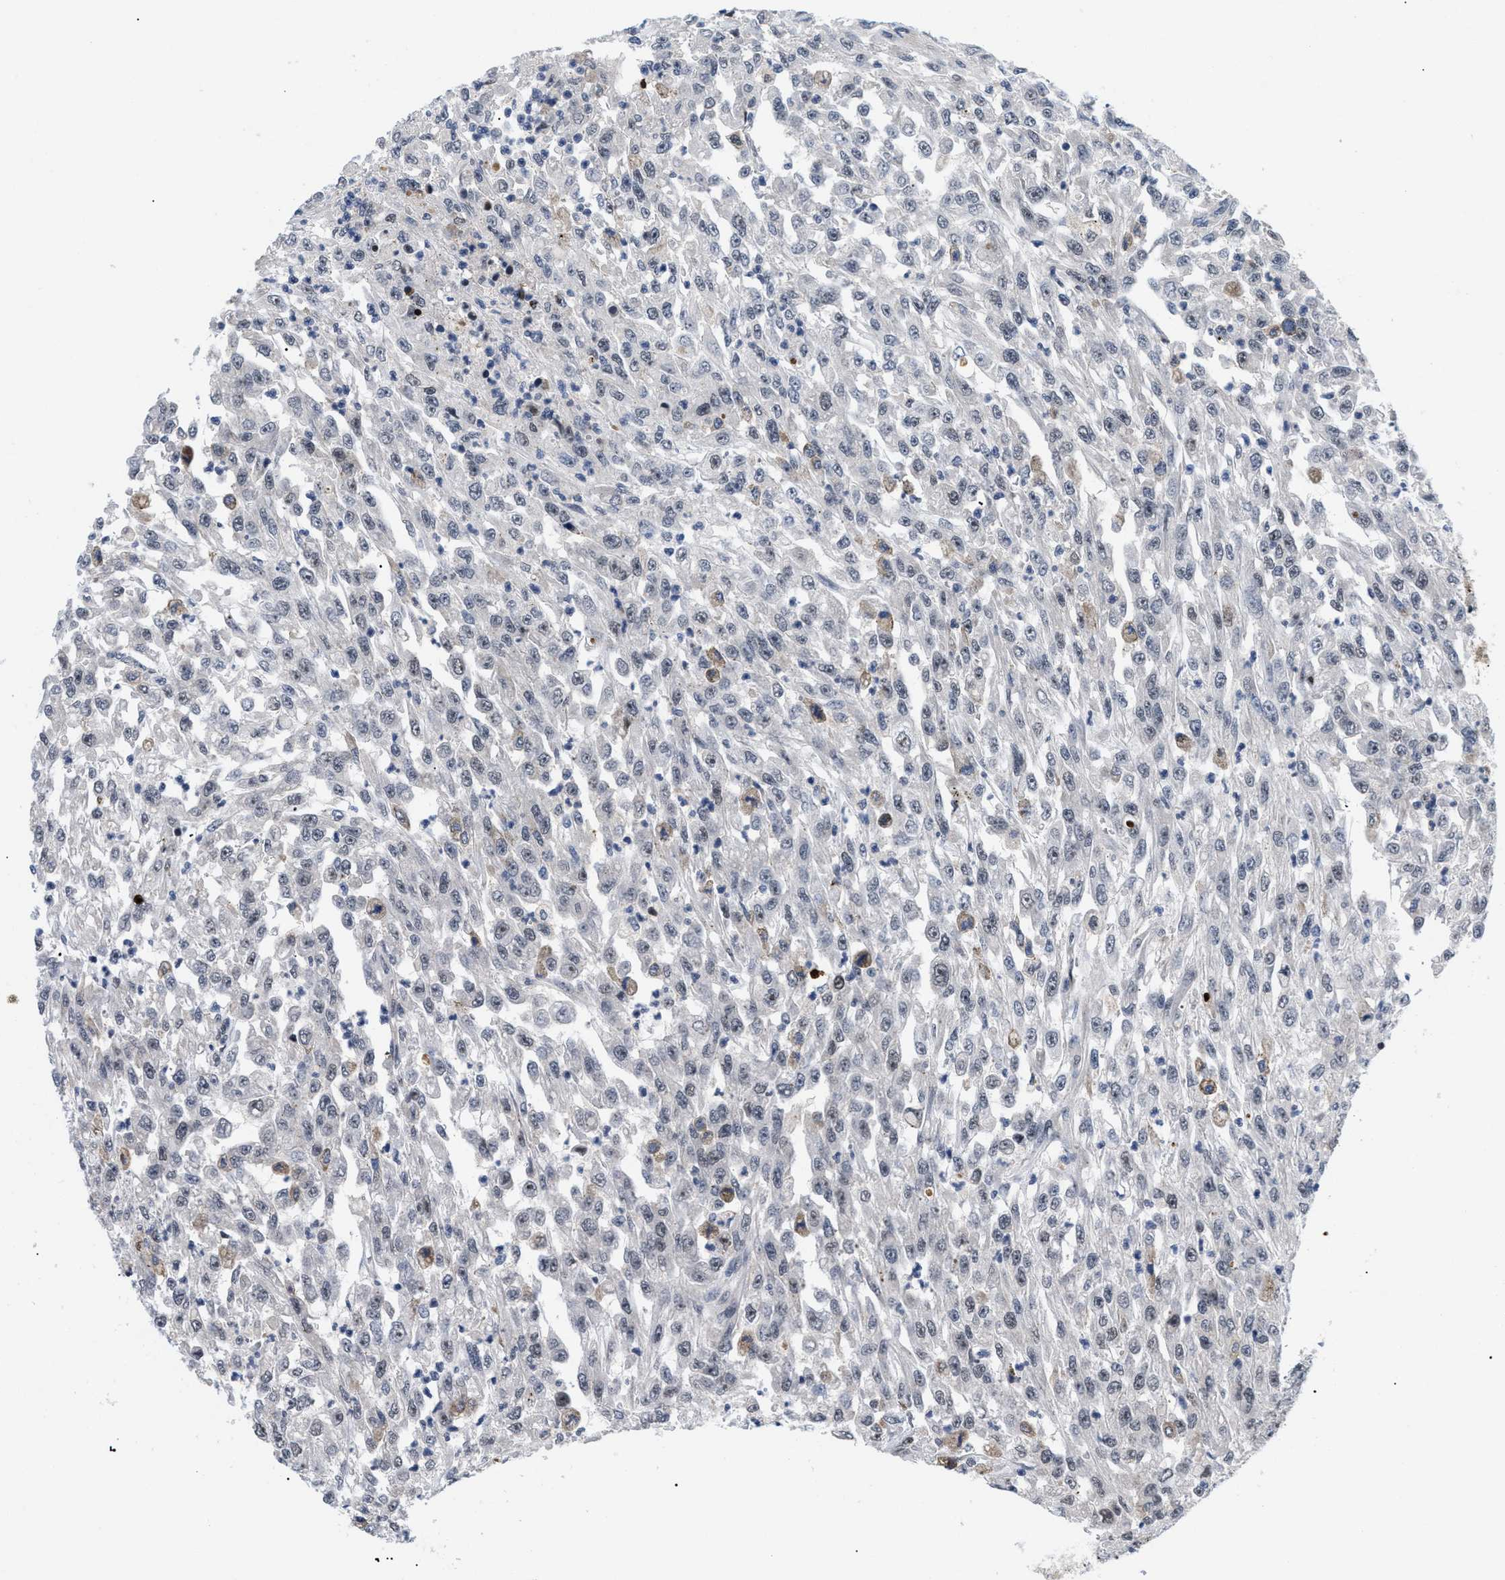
{"staining": {"intensity": "weak", "quantity": "25%-75%", "location": "nuclear"}, "tissue": "urothelial cancer", "cell_type": "Tumor cells", "image_type": "cancer", "snomed": [{"axis": "morphology", "description": "Urothelial carcinoma, High grade"}, {"axis": "topography", "description": "Urinary bladder"}], "caption": "Protein staining of urothelial cancer tissue shows weak nuclear positivity in approximately 25%-75% of tumor cells. The staining is performed using DAB brown chromogen to label protein expression. The nuclei are counter-stained blue using hematoxylin.", "gene": "PITHD1", "patient": {"sex": "male", "age": 46}}